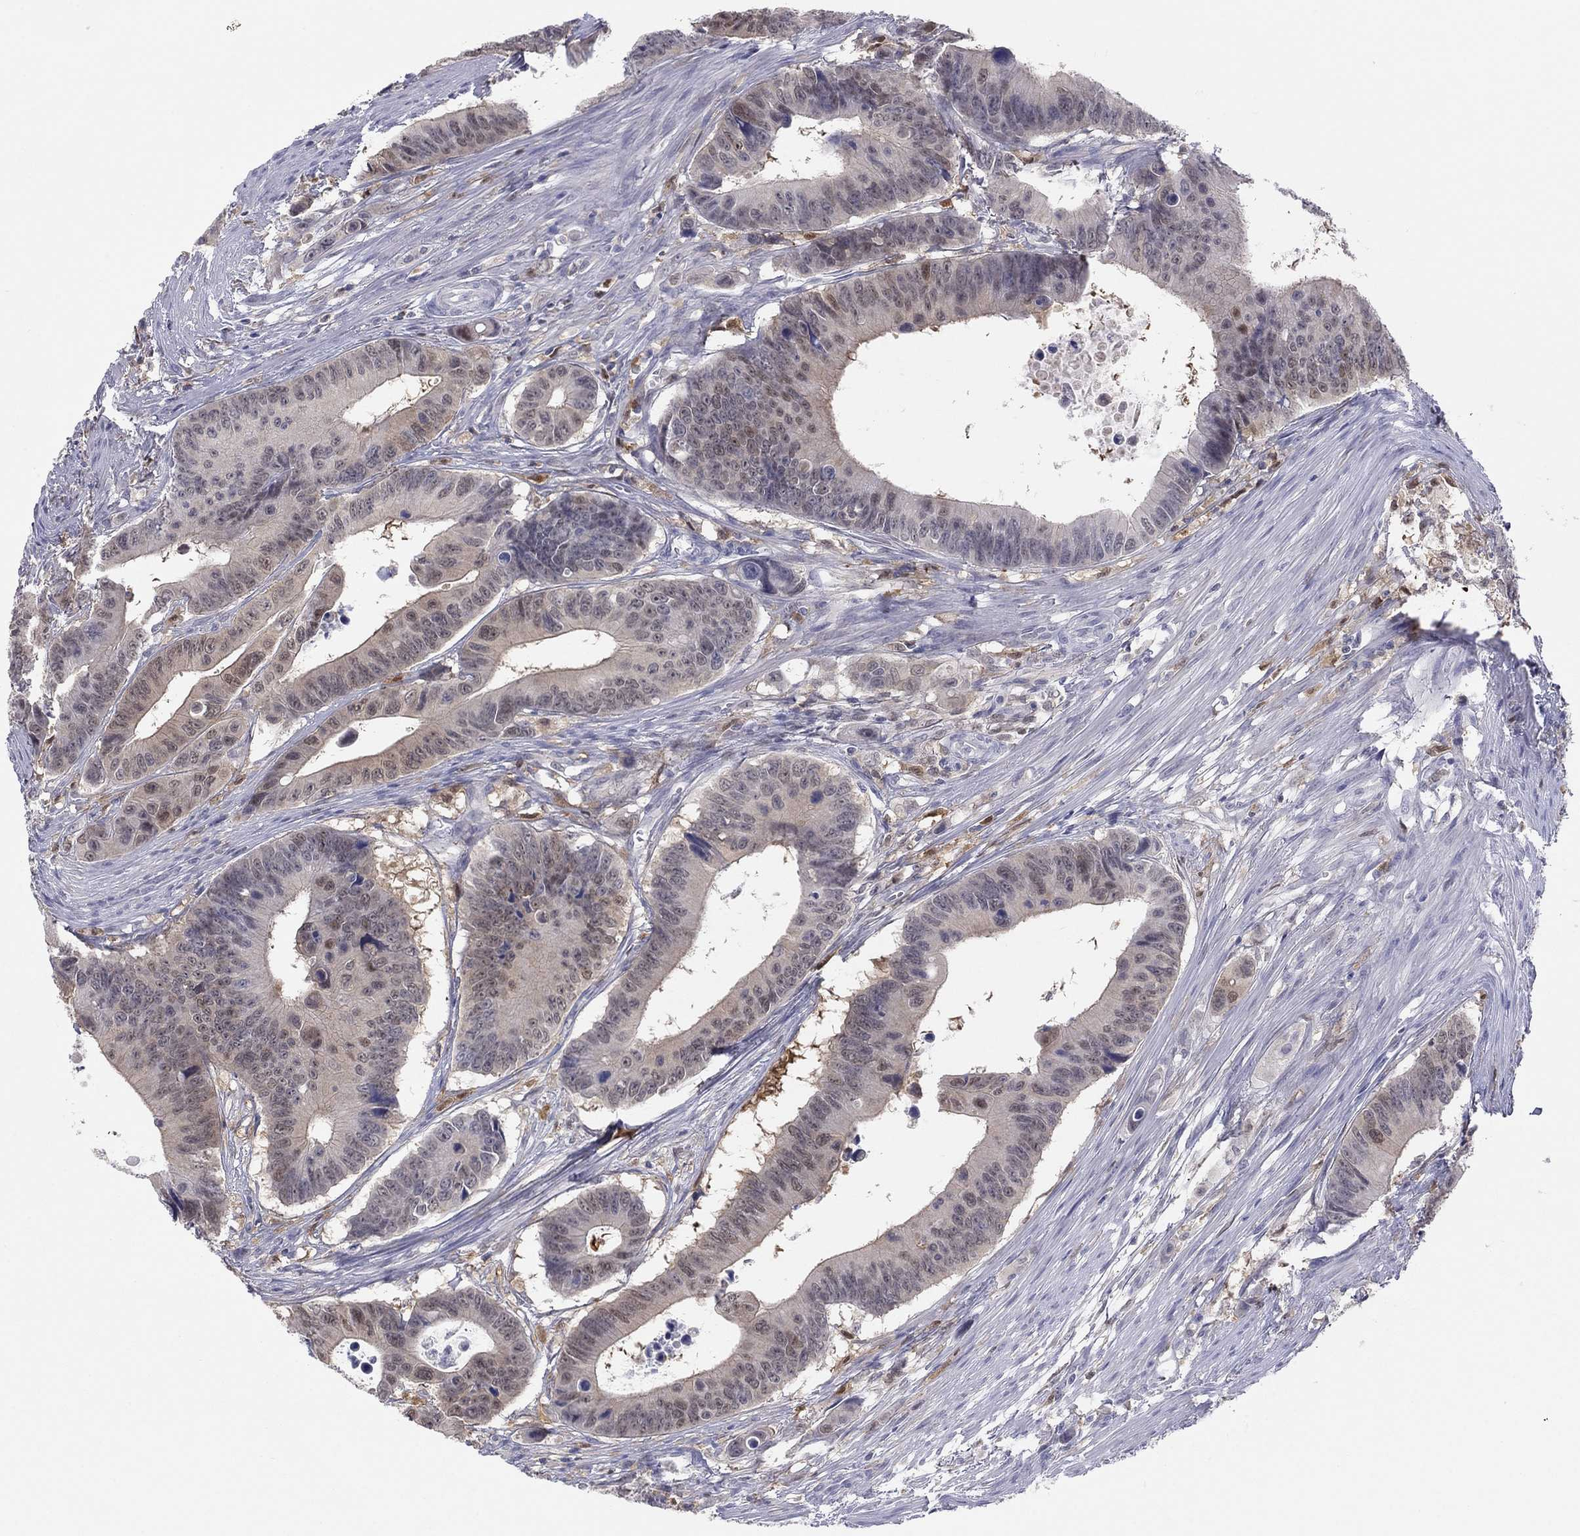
{"staining": {"intensity": "weak", "quantity": "<25%", "location": "nuclear"}, "tissue": "colorectal cancer", "cell_type": "Tumor cells", "image_type": "cancer", "snomed": [{"axis": "morphology", "description": "Adenocarcinoma, NOS"}, {"axis": "topography", "description": "Colon"}], "caption": "The immunohistochemistry image has no significant expression in tumor cells of colorectal cancer (adenocarcinoma) tissue.", "gene": "PDXK", "patient": {"sex": "female", "age": 87}}